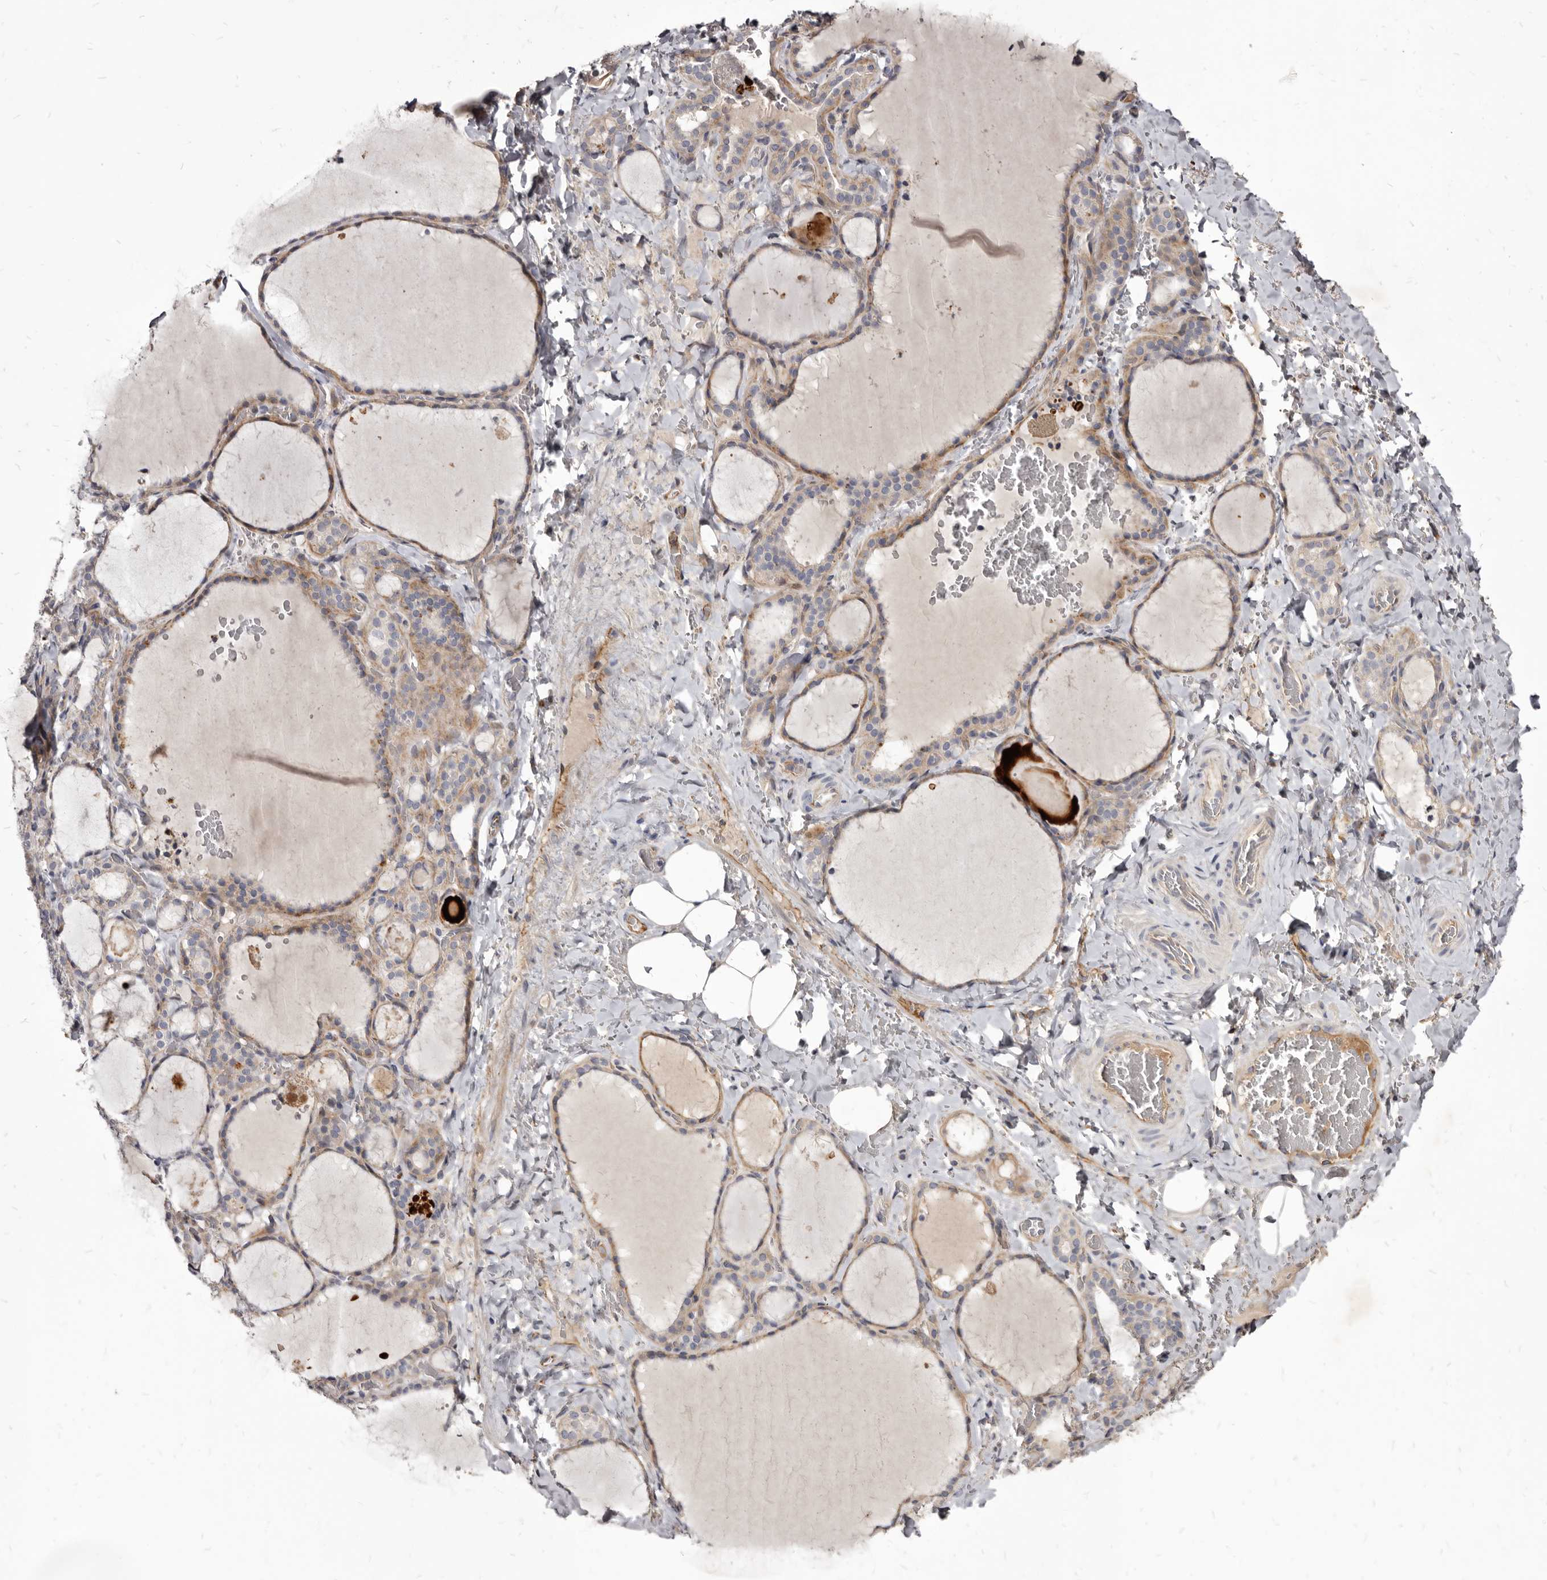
{"staining": {"intensity": "weak", "quantity": ">75%", "location": "cytoplasmic/membranous"}, "tissue": "thyroid gland", "cell_type": "Glandular cells", "image_type": "normal", "snomed": [{"axis": "morphology", "description": "Normal tissue, NOS"}, {"axis": "topography", "description": "Thyroid gland"}], "caption": "Protein analysis of normal thyroid gland demonstrates weak cytoplasmic/membranous staining in approximately >75% of glandular cells.", "gene": "FAS", "patient": {"sex": "female", "age": 22}}